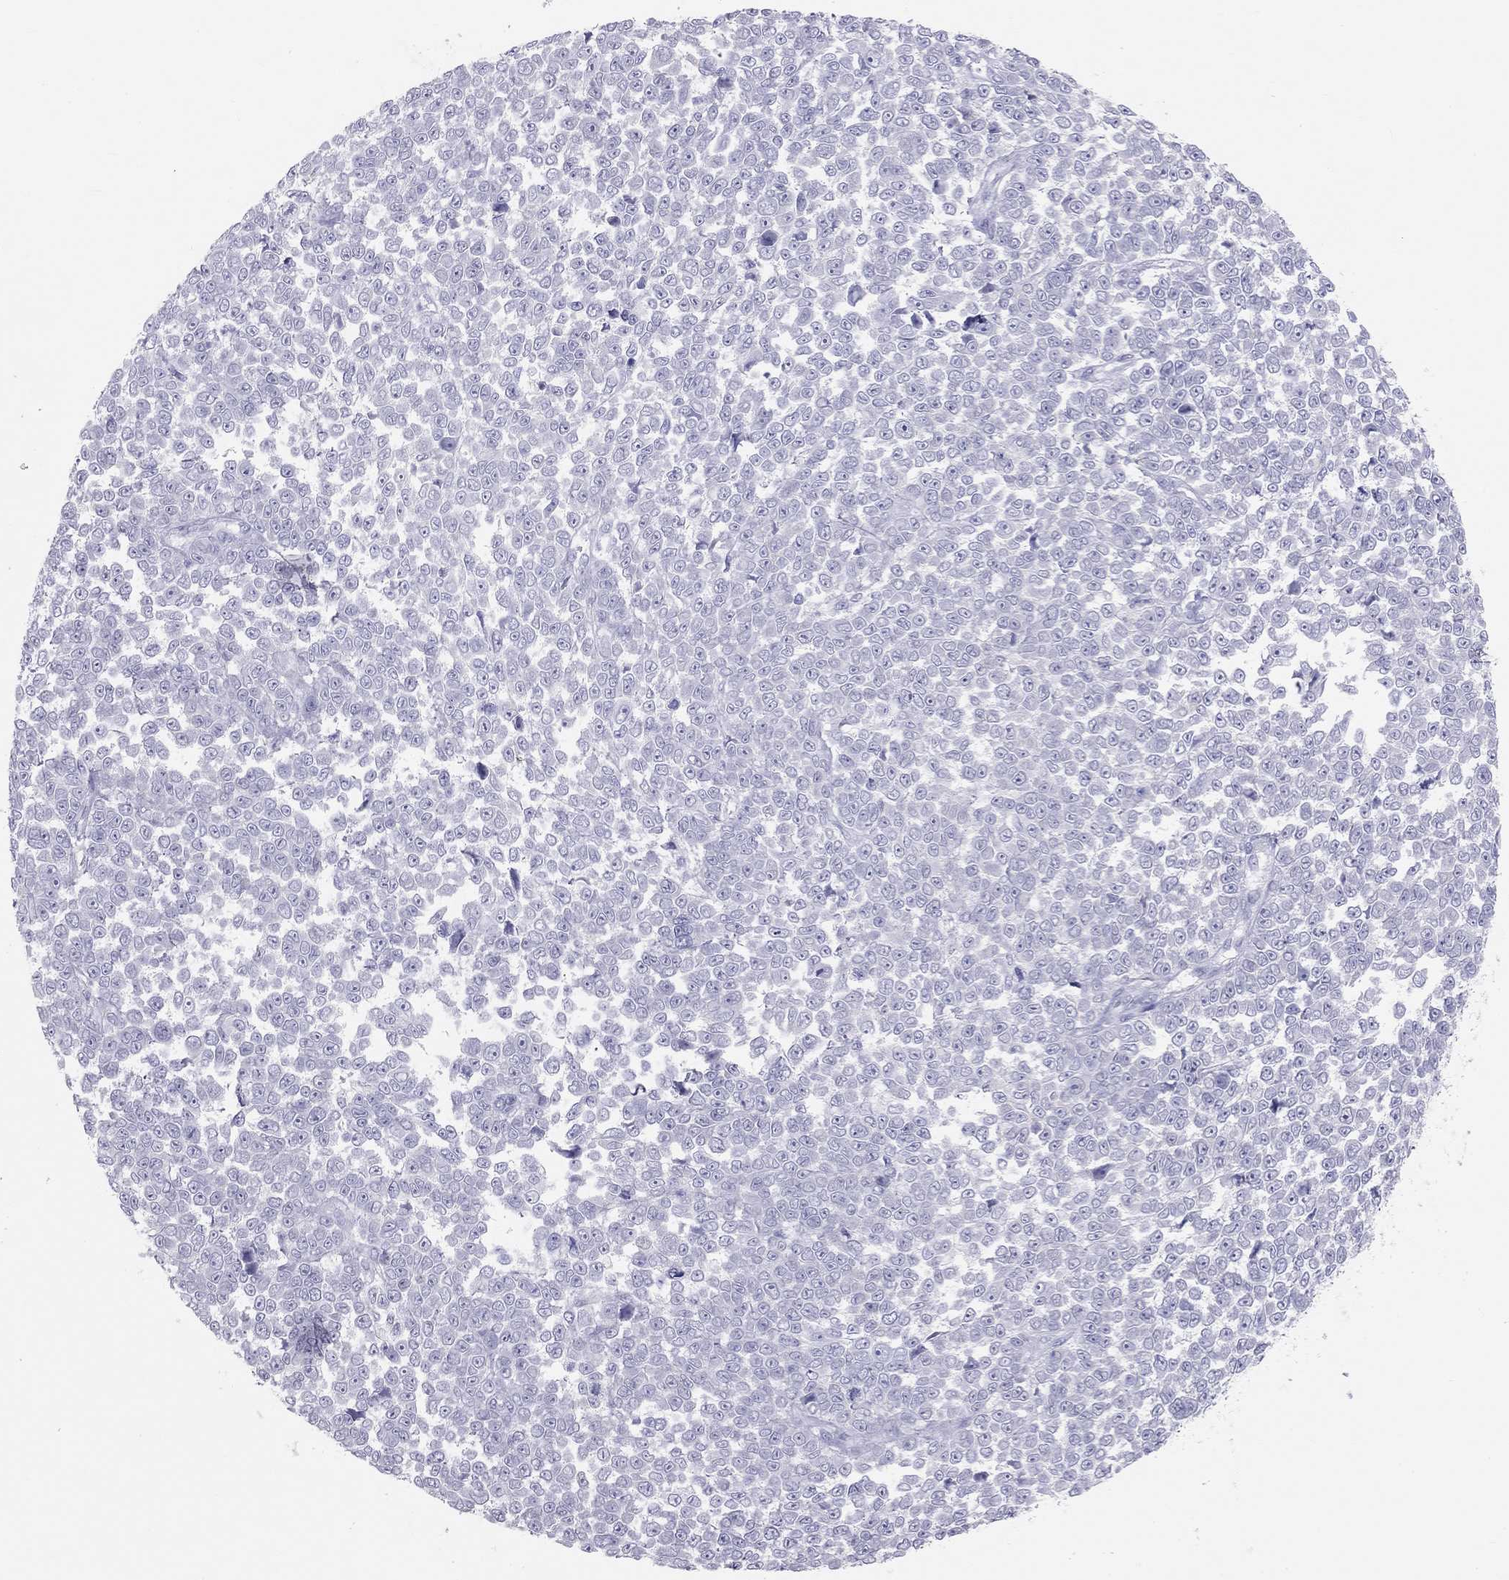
{"staining": {"intensity": "negative", "quantity": "none", "location": "none"}, "tissue": "melanoma", "cell_type": "Tumor cells", "image_type": "cancer", "snomed": [{"axis": "morphology", "description": "Malignant melanoma, NOS"}, {"axis": "topography", "description": "Skin"}], "caption": "A high-resolution micrograph shows immunohistochemistry staining of malignant melanoma, which displays no significant staining in tumor cells. The staining was performed using DAB to visualize the protein expression in brown, while the nuclei were stained in blue with hematoxylin (Magnification: 20x).", "gene": "KLRG1", "patient": {"sex": "female", "age": 95}}